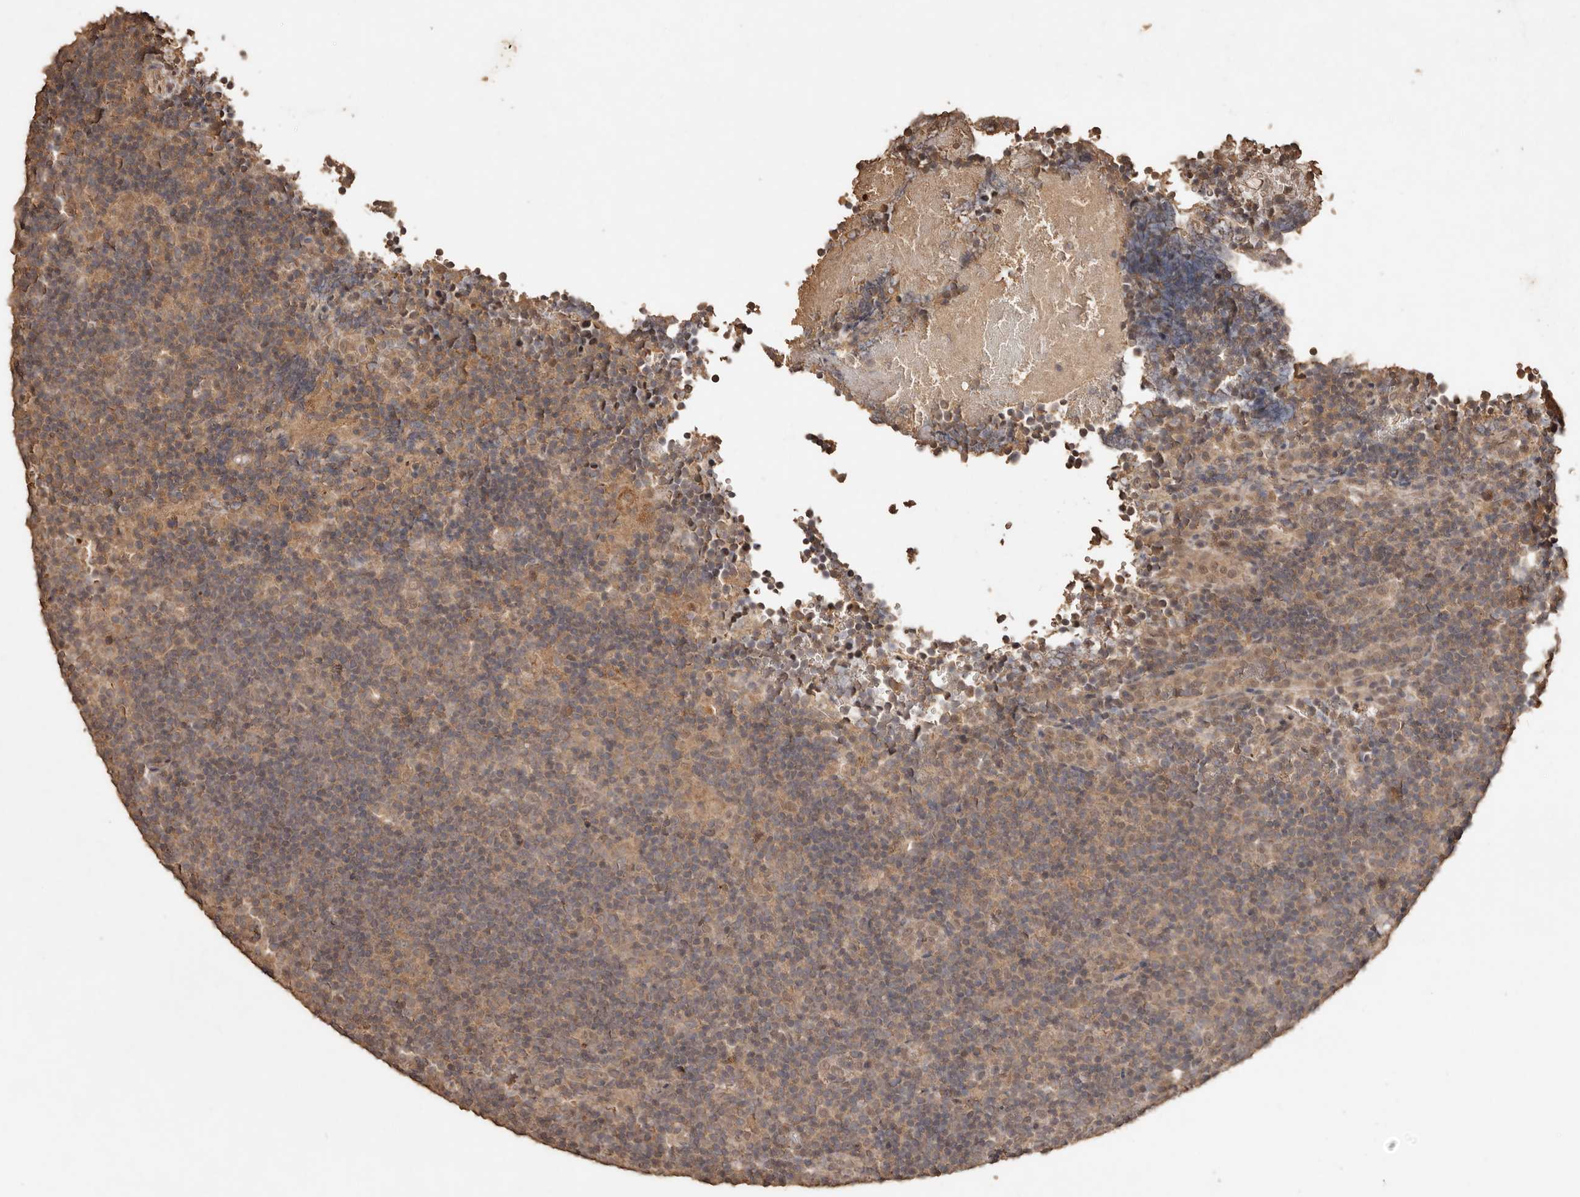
{"staining": {"intensity": "weak", "quantity": ">75%", "location": "cytoplasmic/membranous"}, "tissue": "lymphoma", "cell_type": "Tumor cells", "image_type": "cancer", "snomed": [{"axis": "morphology", "description": "Hodgkin's disease, NOS"}, {"axis": "topography", "description": "Lymph node"}], "caption": "Hodgkin's disease was stained to show a protein in brown. There is low levels of weak cytoplasmic/membranous staining in approximately >75% of tumor cells. Immunohistochemistry stains the protein of interest in brown and the nuclei are stained blue.", "gene": "PKDCC", "patient": {"sex": "female", "age": 57}}